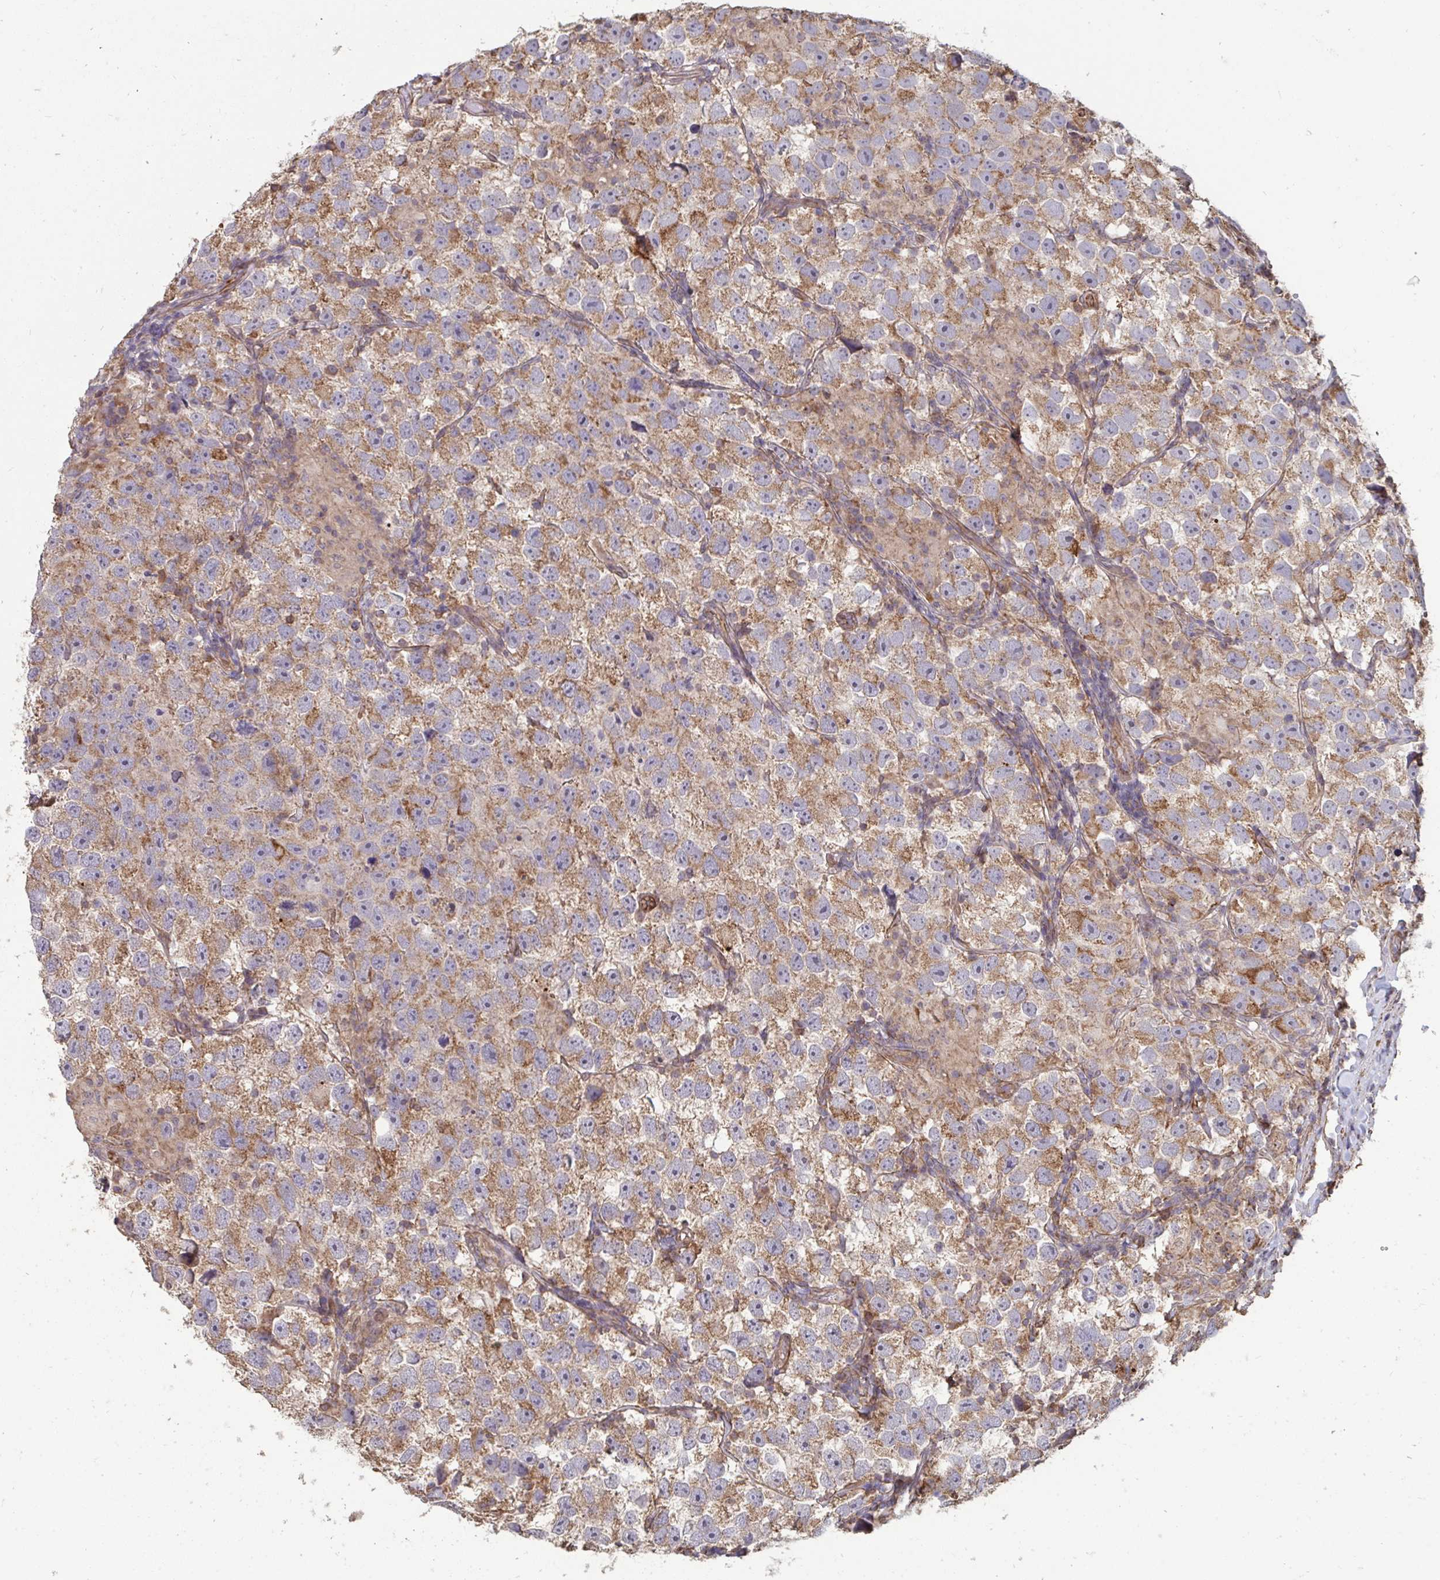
{"staining": {"intensity": "moderate", "quantity": ">75%", "location": "cytoplasmic/membranous"}, "tissue": "testis cancer", "cell_type": "Tumor cells", "image_type": "cancer", "snomed": [{"axis": "morphology", "description": "Seminoma, NOS"}, {"axis": "topography", "description": "Testis"}], "caption": "IHC of human testis seminoma reveals medium levels of moderate cytoplasmic/membranous staining in about >75% of tumor cells.", "gene": "ISCU", "patient": {"sex": "male", "age": 26}}